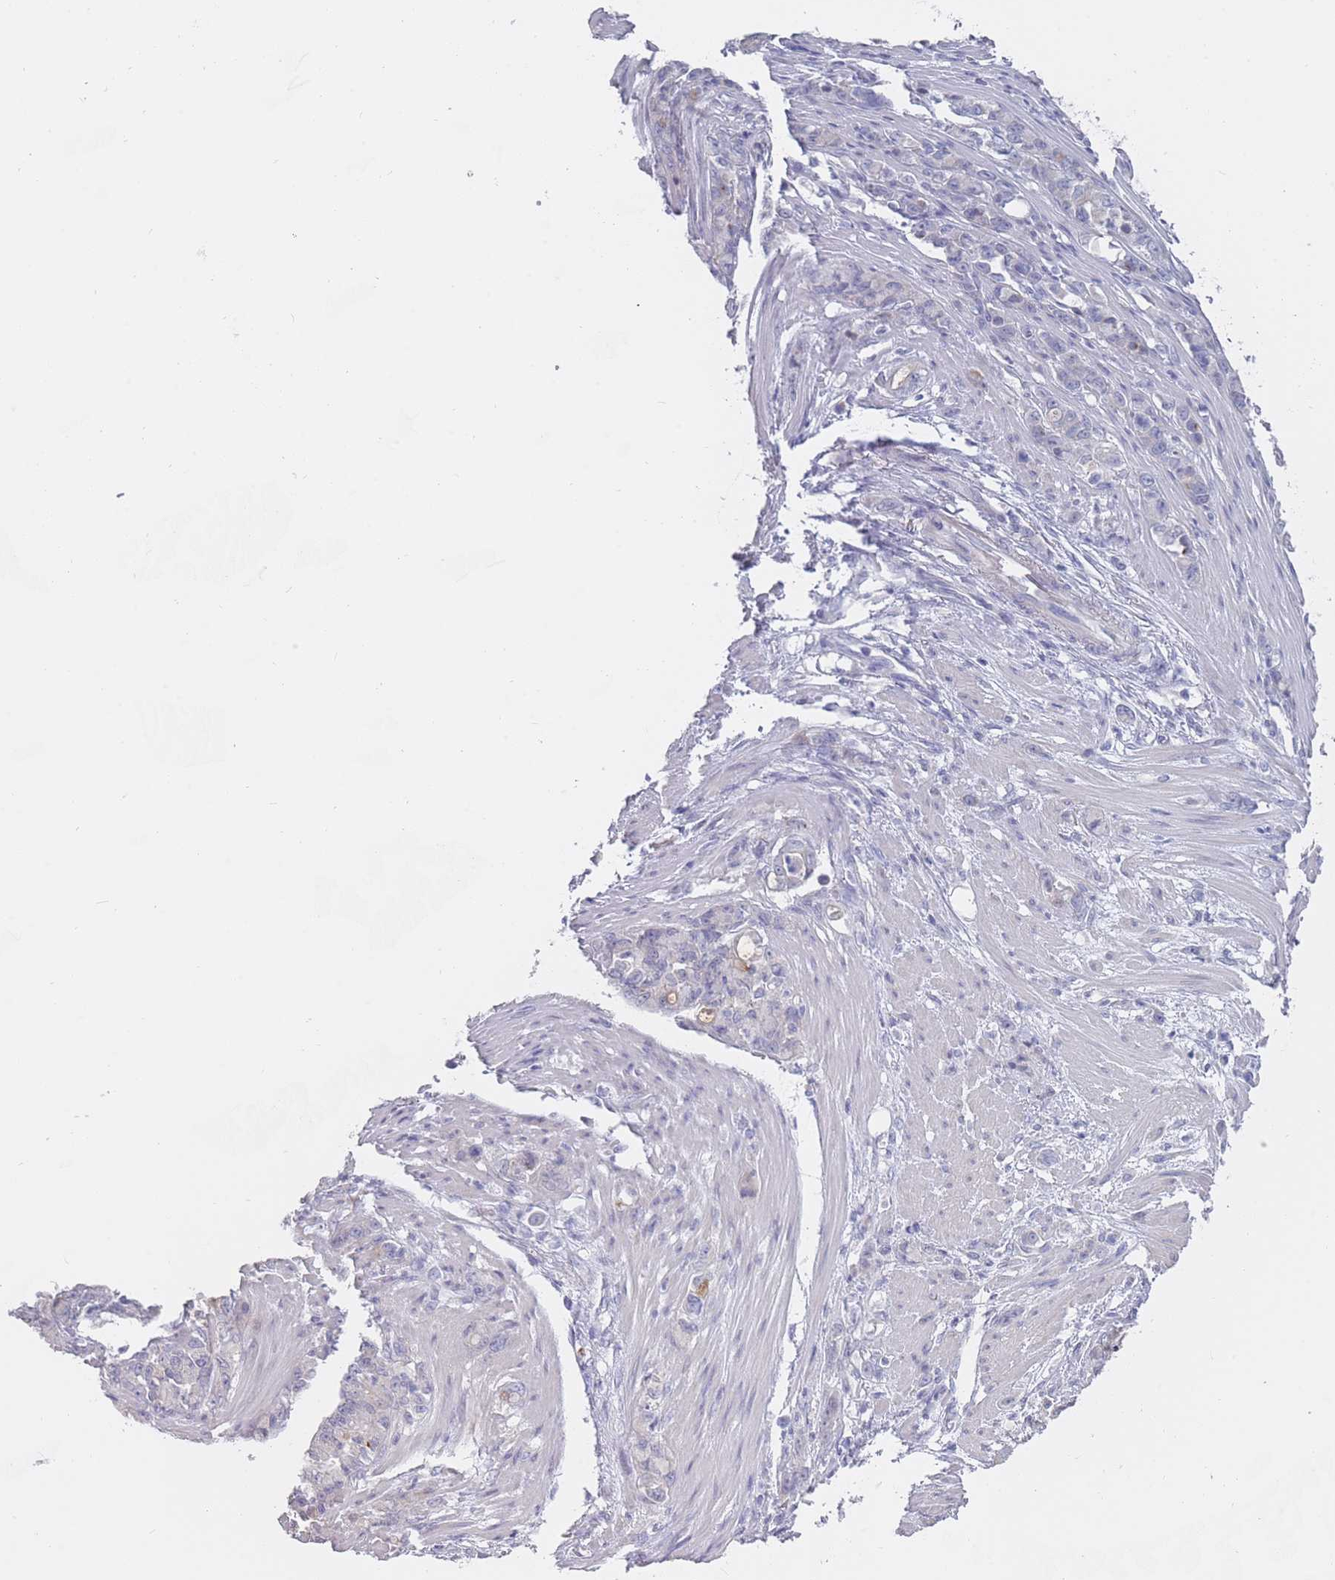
{"staining": {"intensity": "negative", "quantity": "none", "location": "none"}, "tissue": "stomach cancer", "cell_type": "Tumor cells", "image_type": "cancer", "snomed": [{"axis": "morphology", "description": "Normal tissue, NOS"}, {"axis": "morphology", "description": "Adenocarcinoma, NOS"}, {"axis": "topography", "description": "Stomach"}], "caption": "Immunohistochemical staining of stomach cancer (adenocarcinoma) demonstrates no significant expression in tumor cells.", "gene": "PIGU", "patient": {"sex": "female", "age": 79}}